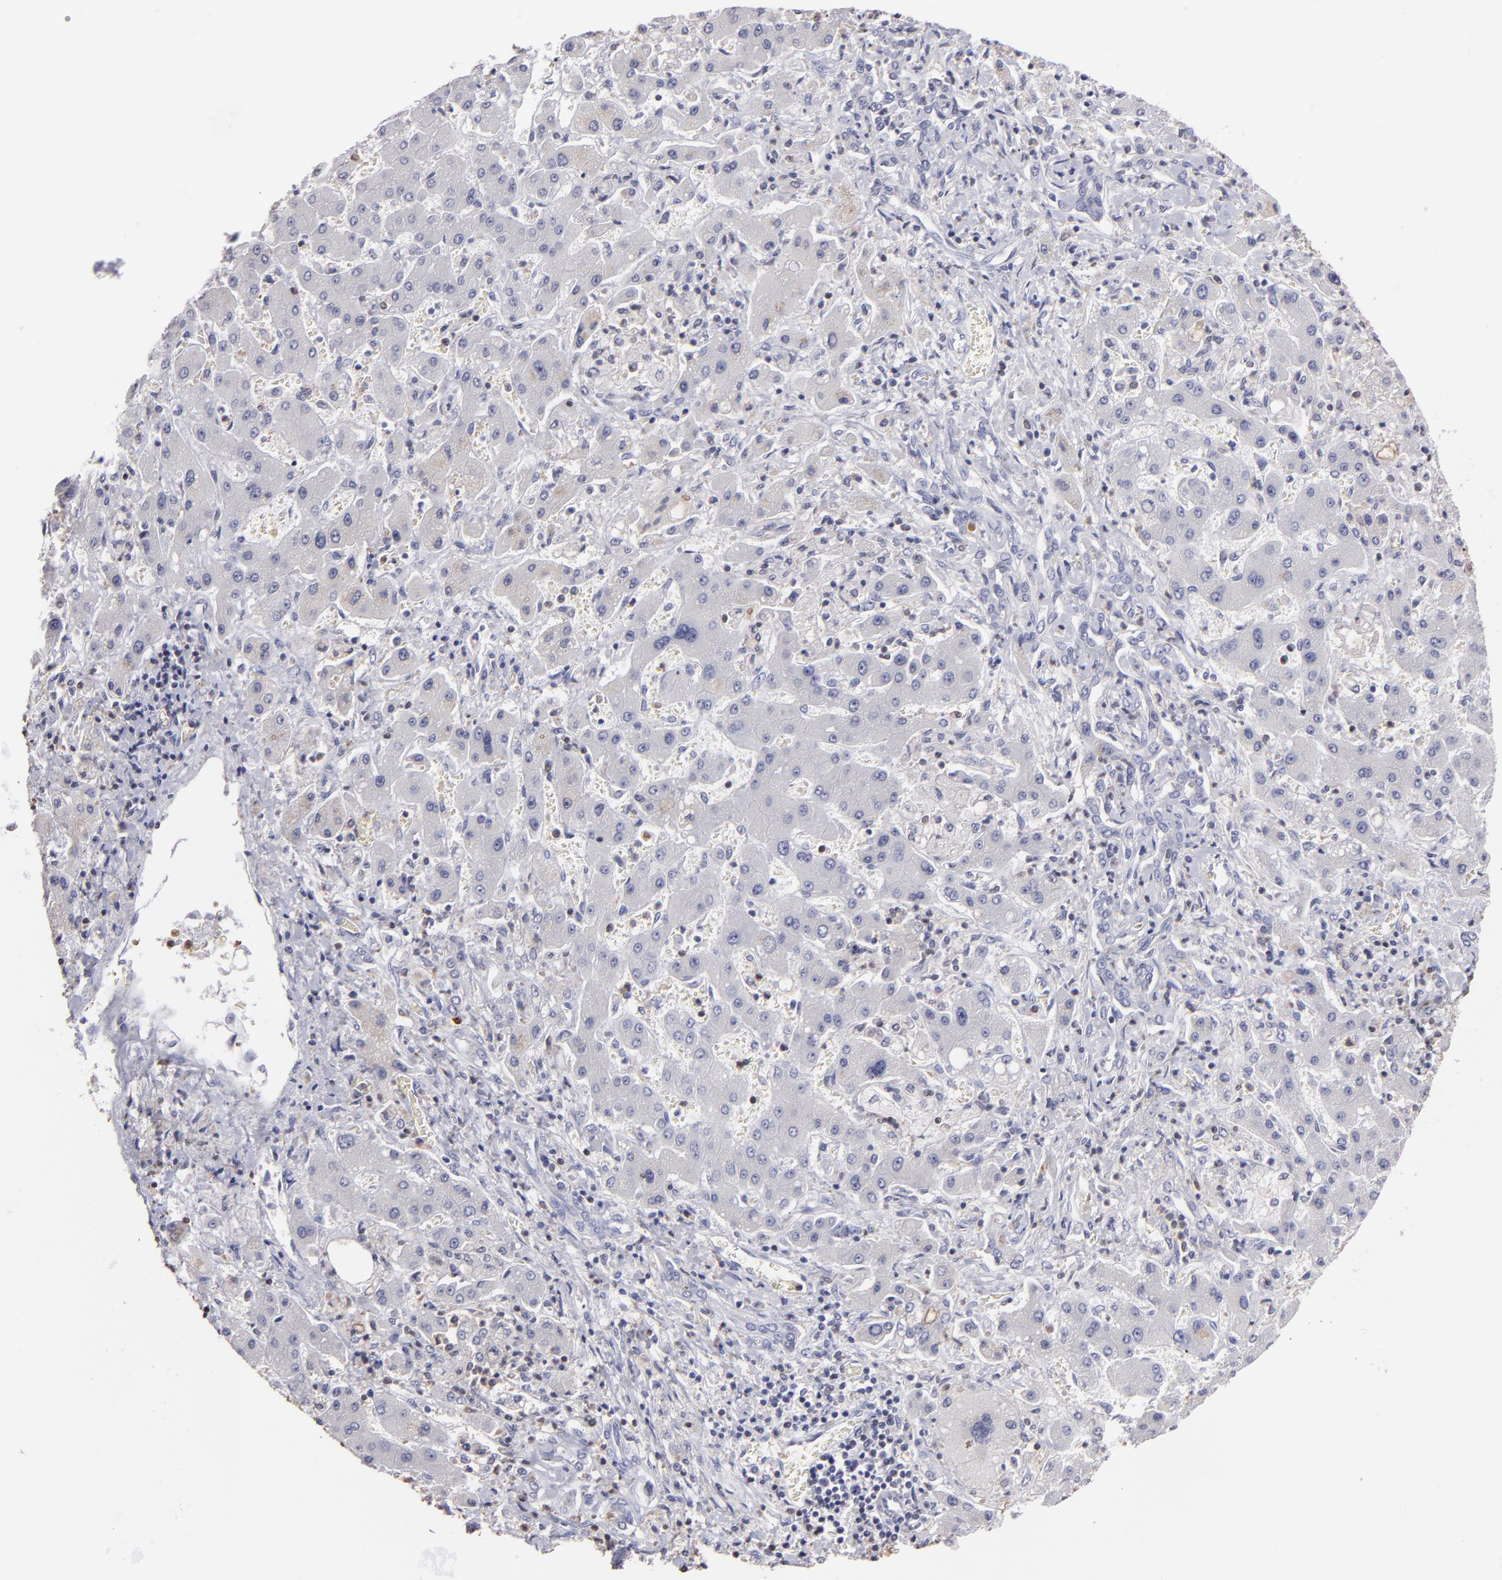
{"staining": {"intensity": "negative", "quantity": "none", "location": "none"}, "tissue": "liver cancer", "cell_type": "Tumor cells", "image_type": "cancer", "snomed": [{"axis": "morphology", "description": "Cholangiocarcinoma"}, {"axis": "topography", "description": "Liver"}], "caption": "Immunohistochemical staining of human liver cholangiocarcinoma reveals no significant positivity in tumor cells. (Brightfield microscopy of DAB (3,3'-diaminobenzidine) IHC at high magnification).", "gene": "S100A2", "patient": {"sex": "male", "age": 50}}